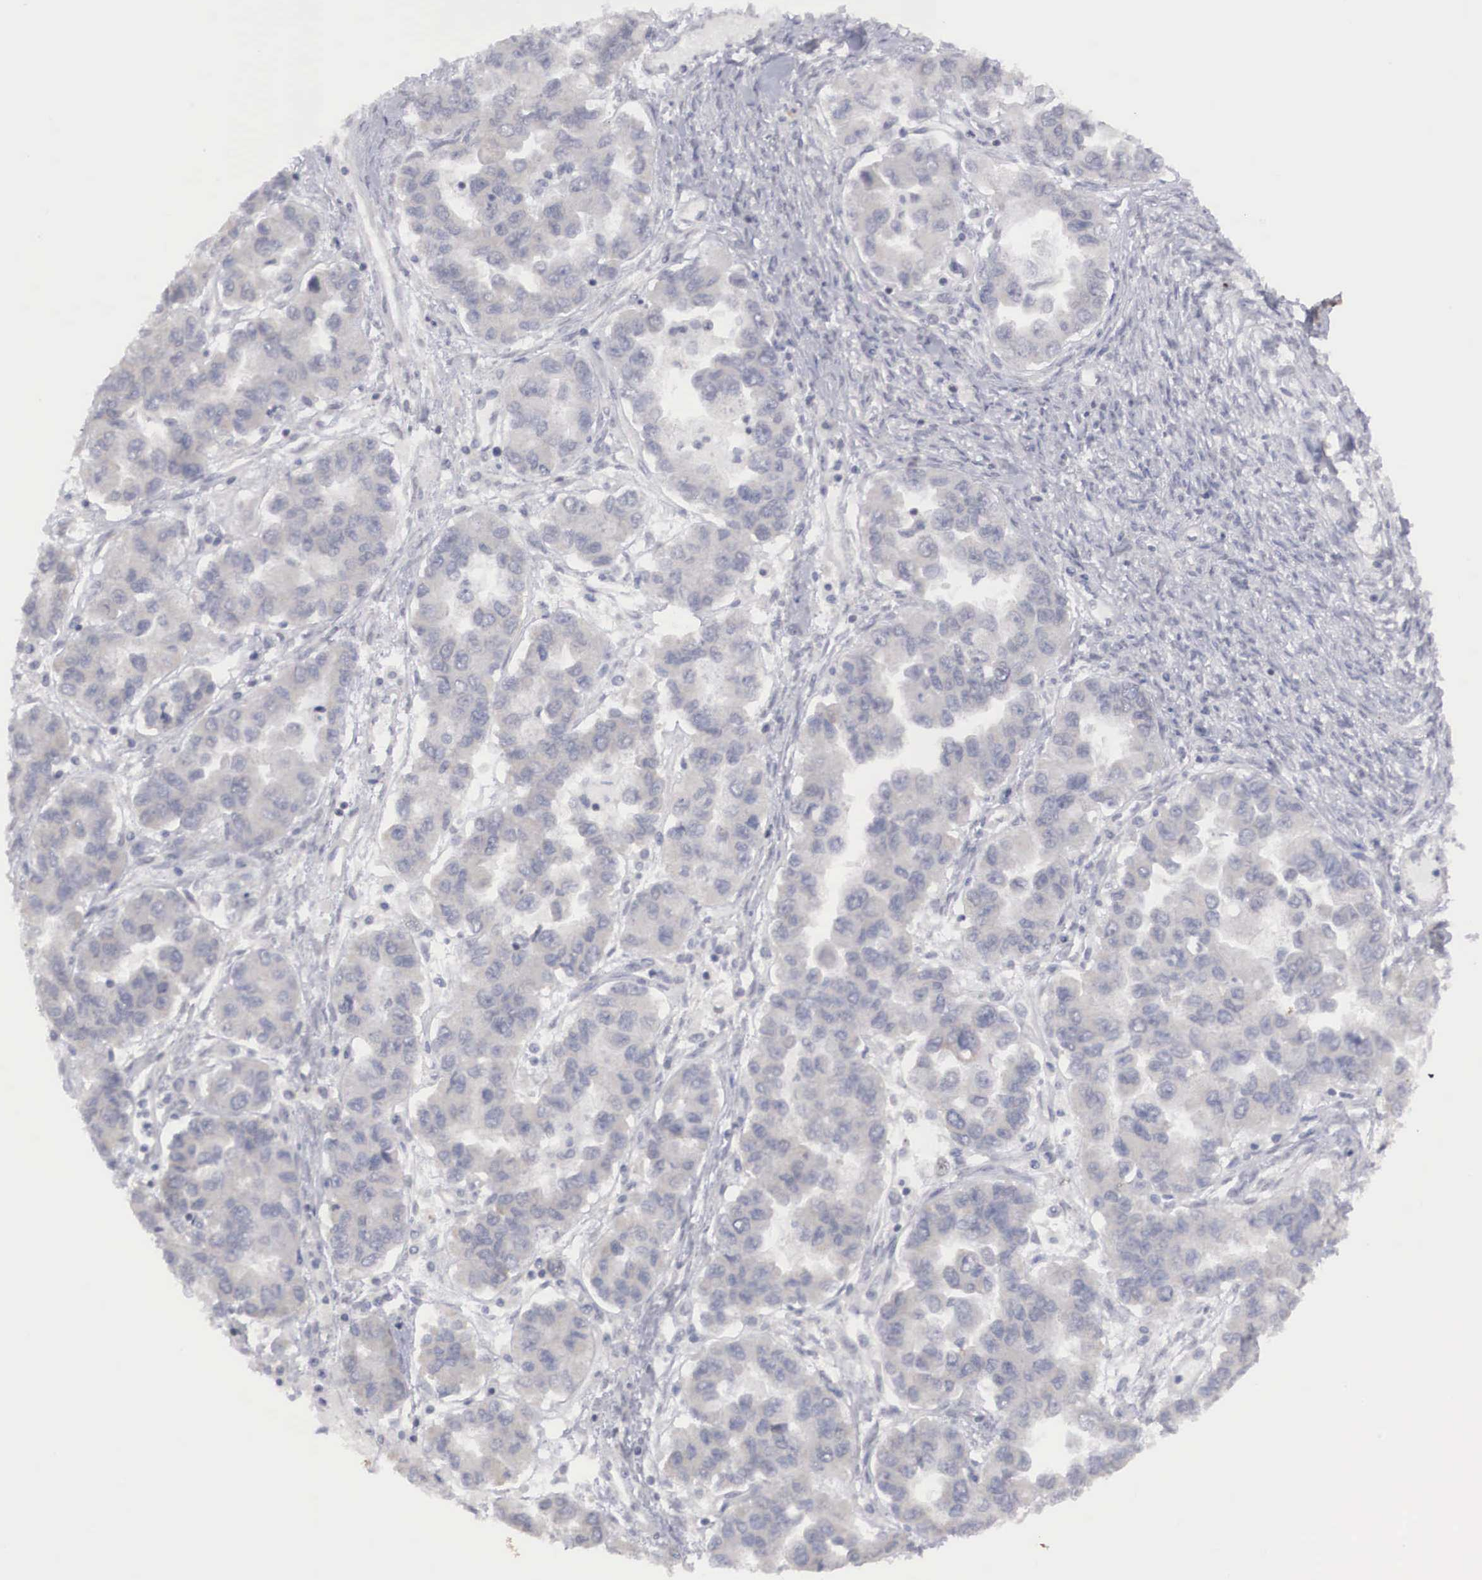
{"staining": {"intensity": "weak", "quantity": "<25%", "location": "cytoplasmic/membranous"}, "tissue": "ovarian cancer", "cell_type": "Tumor cells", "image_type": "cancer", "snomed": [{"axis": "morphology", "description": "Cystadenocarcinoma, serous, NOS"}, {"axis": "topography", "description": "Ovary"}], "caption": "Protein analysis of ovarian serous cystadenocarcinoma demonstrates no significant staining in tumor cells.", "gene": "WDR89", "patient": {"sex": "female", "age": 84}}